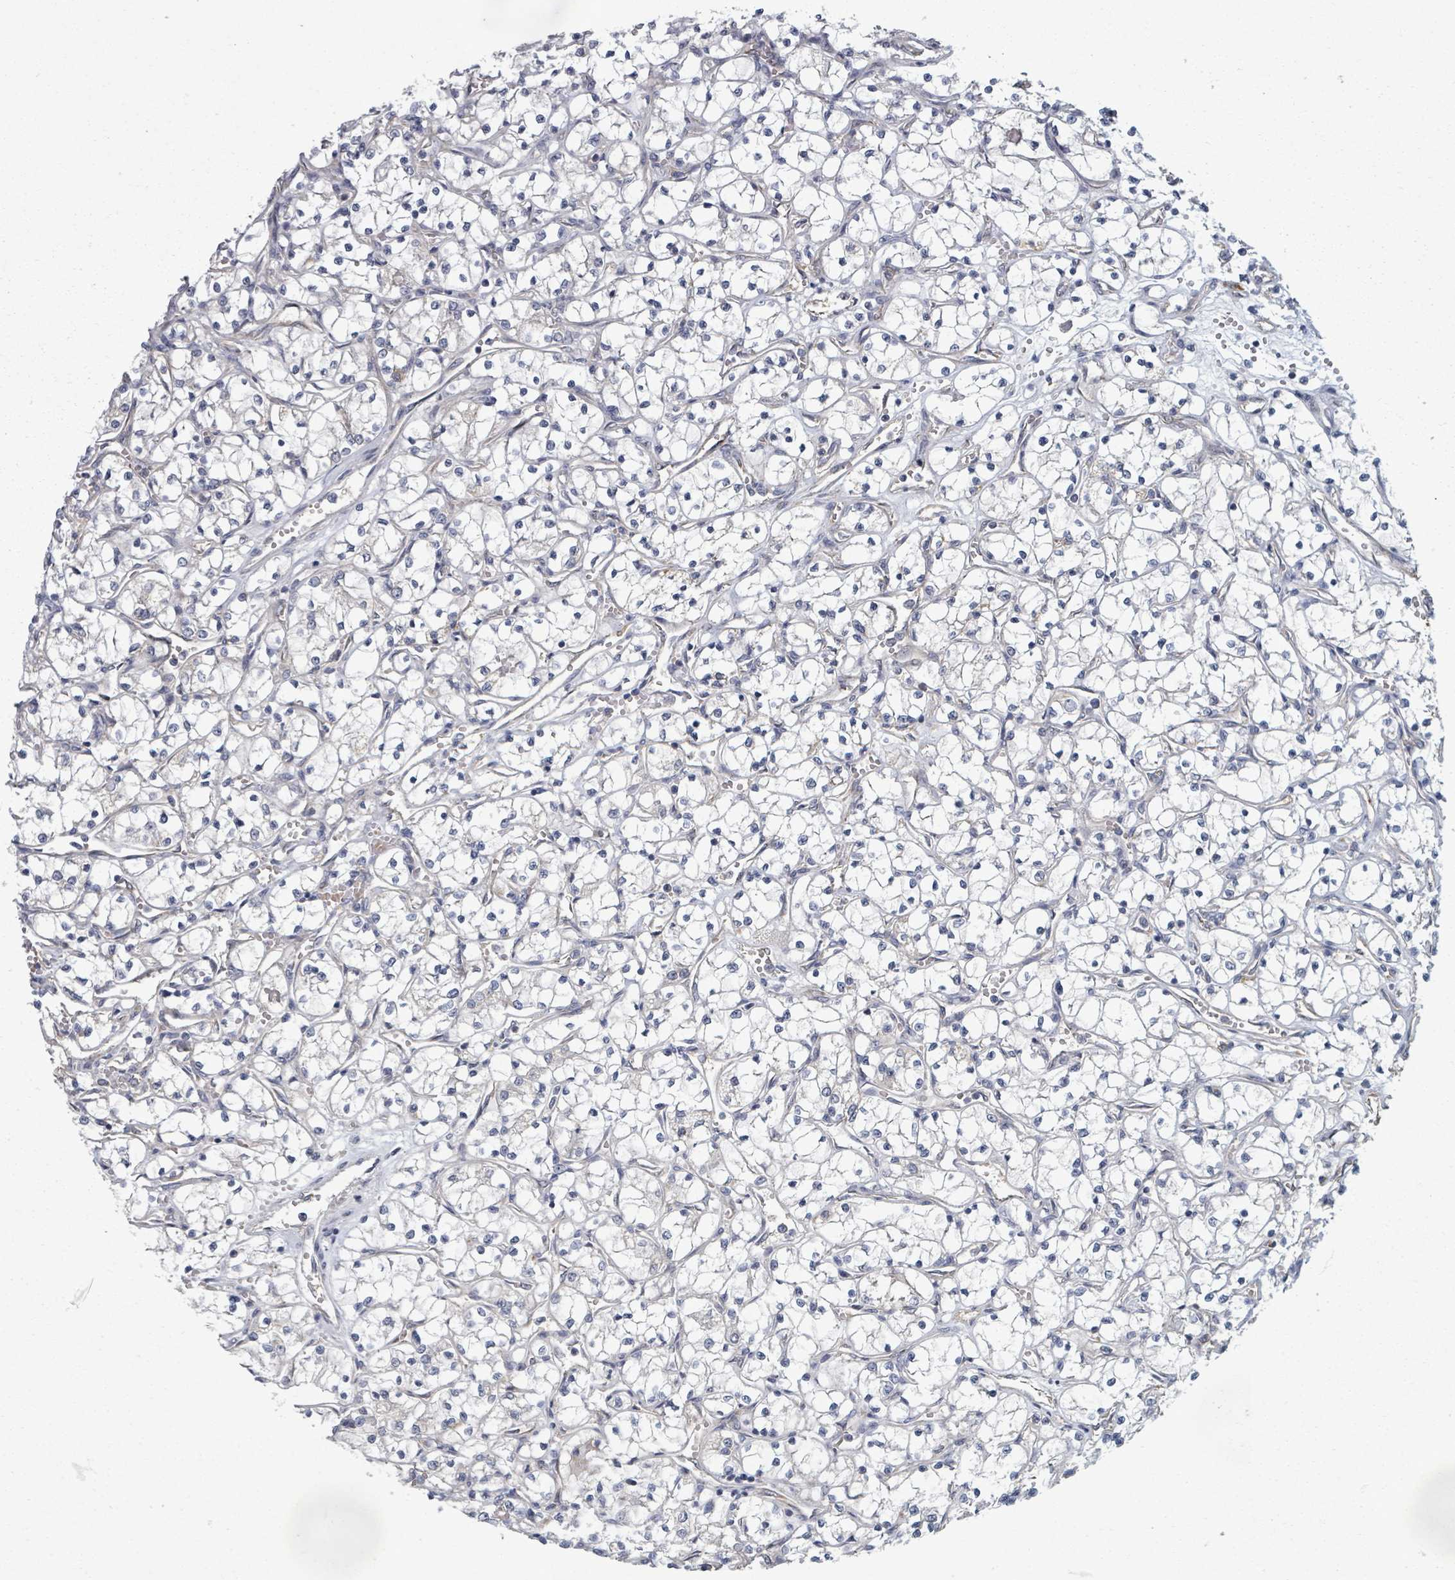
{"staining": {"intensity": "negative", "quantity": "none", "location": "none"}, "tissue": "renal cancer", "cell_type": "Tumor cells", "image_type": "cancer", "snomed": [{"axis": "morphology", "description": "Adenocarcinoma, NOS"}, {"axis": "topography", "description": "Kidney"}], "caption": "Immunohistochemical staining of human adenocarcinoma (renal) reveals no significant staining in tumor cells.", "gene": "FKBP1A", "patient": {"sex": "female", "age": 69}}